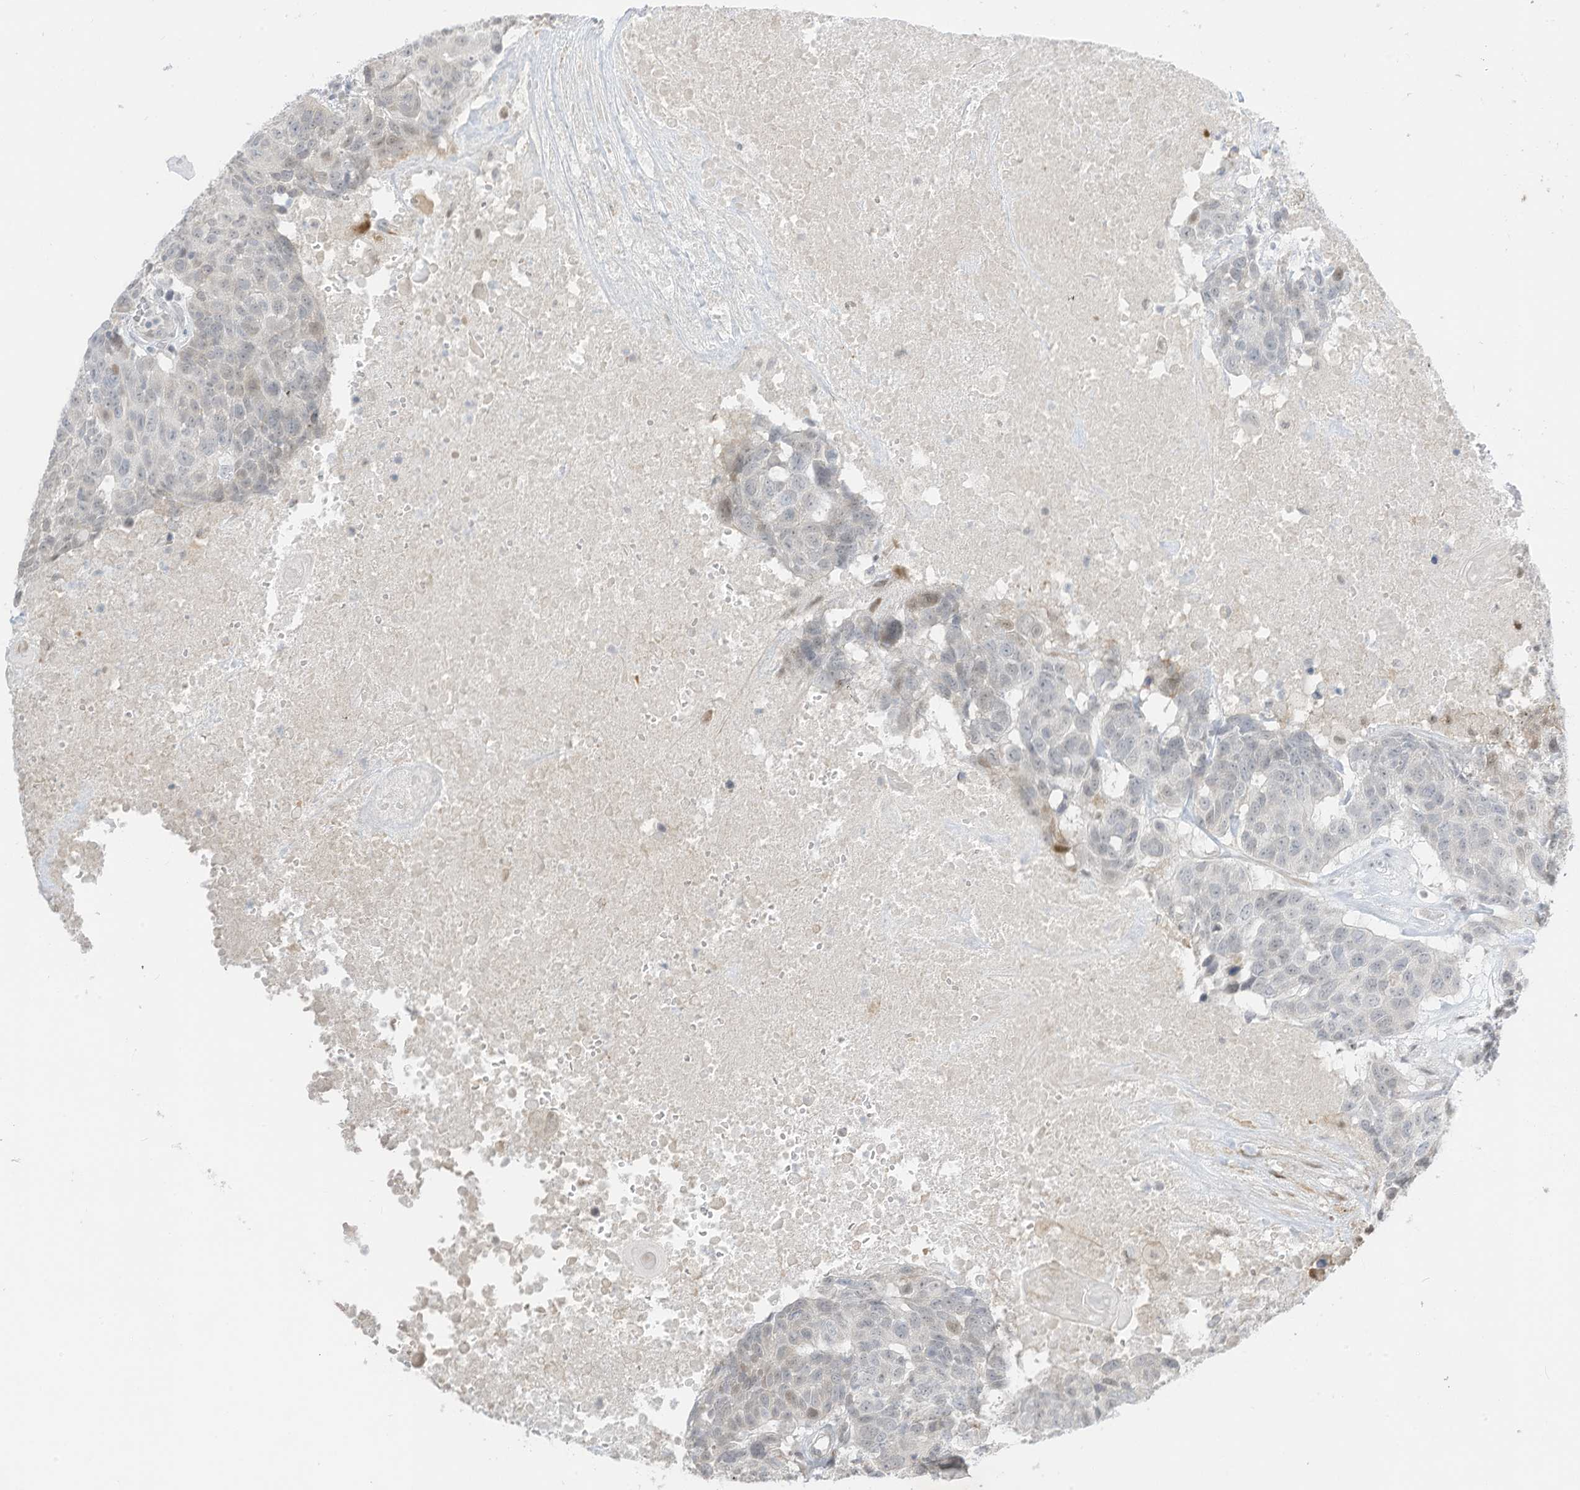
{"staining": {"intensity": "negative", "quantity": "none", "location": "none"}, "tissue": "head and neck cancer", "cell_type": "Tumor cells", "image_type": "cancer", "snomed": [{"axis": "morphology", "description": "Squamous cell carcinoma, NOS"}, {"axis": "topography", "description": "Head-Neck"}], "caption": "Tumor cells are negative for brown protein staining in head and neck cancer. Nuclei are stained in blue.", "gene": "ASPRV1", "patient": {"sex": "male", "age": 66}}